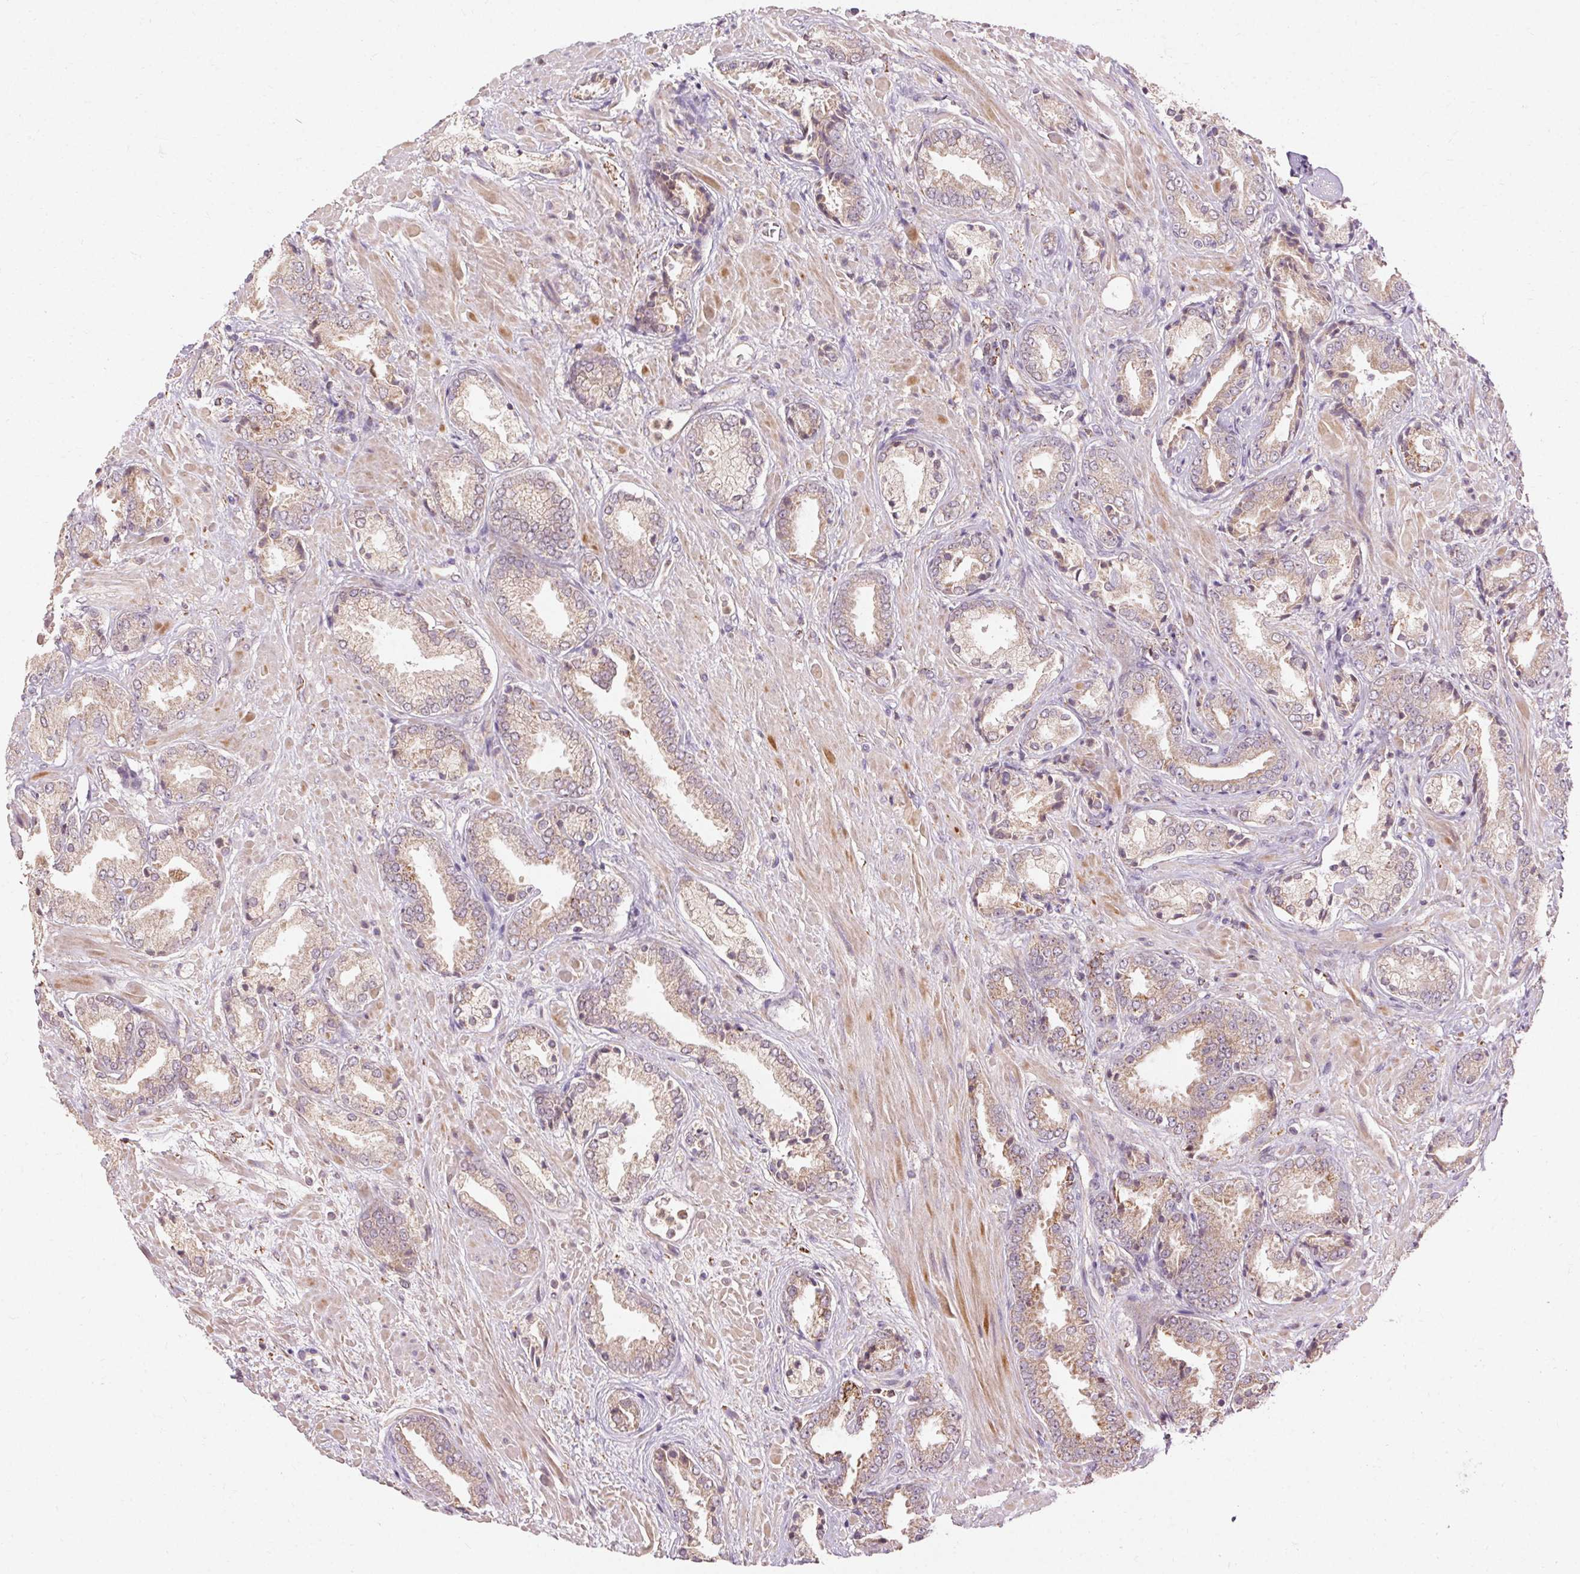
{"staining": {"intensity": "weak", "quantity": ">75%", "location": "cytoplasmic/membranous"}, "tissue": "prostate cancer", "cell_type": "Tumor cells", "image_type": "cancer", "snomed": [{"axis": "morphology", "description": "Adenocarcinoma, High grade"}, {"axis": "topography", "description": "Prostate"}], "caption": "A brown stain highlights weak cytoplasmic/membranous expression of a protein in human prostate cancer tumor cells.", "gene": "REP15", "patient": {"sex": "male", "age": 56}}